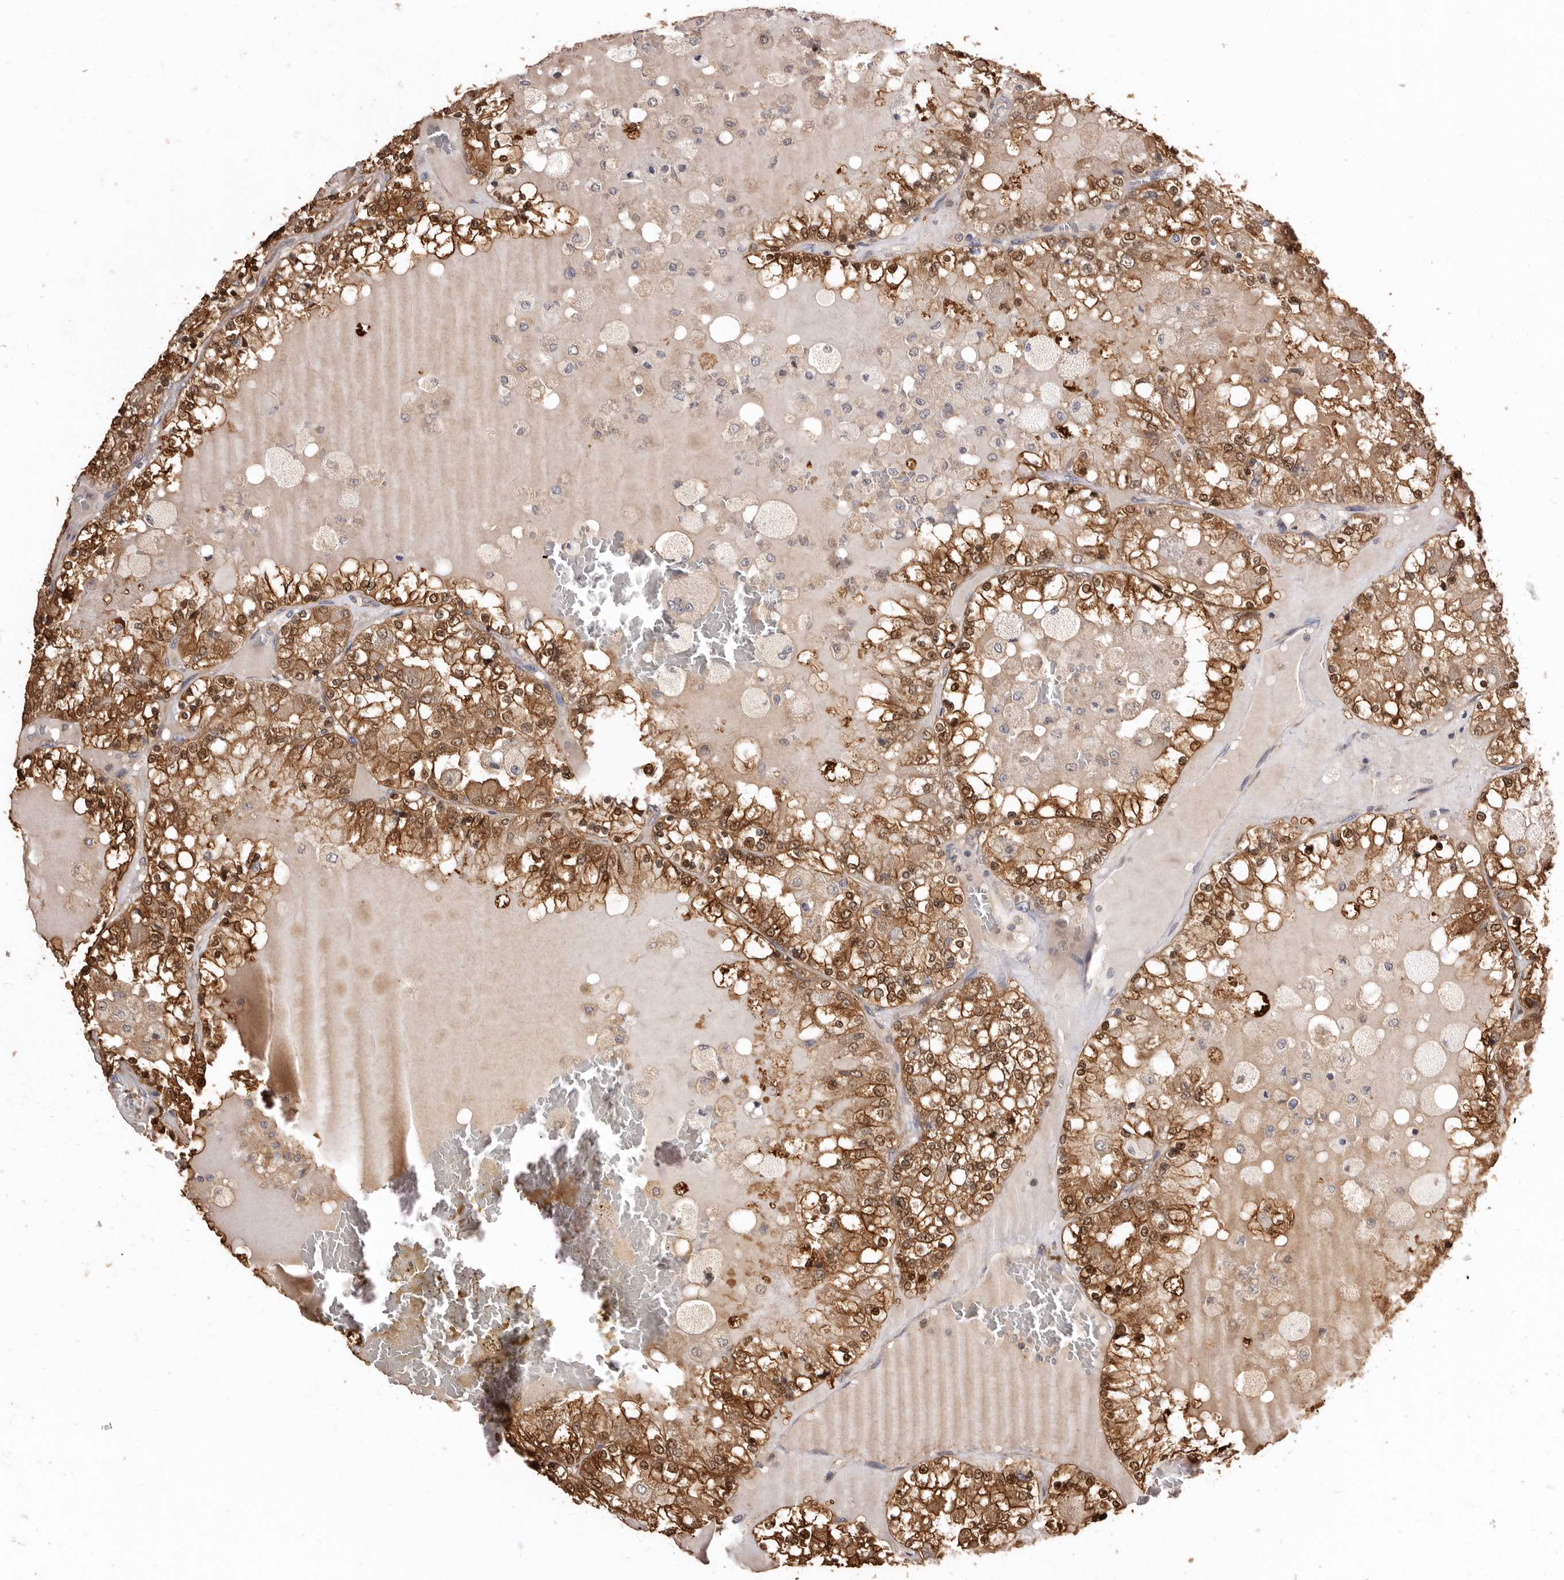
{"staining": {"intensity": "moderate", "quantity": ">75%", "location": "cytoplasmic/membranous,nuclear"}, "tissue": "renal cancer", "cell_type": "Tumor cells", "image_type": "cancer", "snomed": [{"axis": "morphology", "description": "Adenocarcinoma, NOS"}, {"axis": "topography", "description": "Kidney"}], "caption": "Immunohistochemistry micrograph of human renal adenocarcinoma stained for a protein (brown), which shows medium levels of moderate cytoplasmic/membranous and nuclear positivity in approximately >75% of tumor cells.", "gene": "COQ8B", "patient": {"sex": "female", "age": 56}}